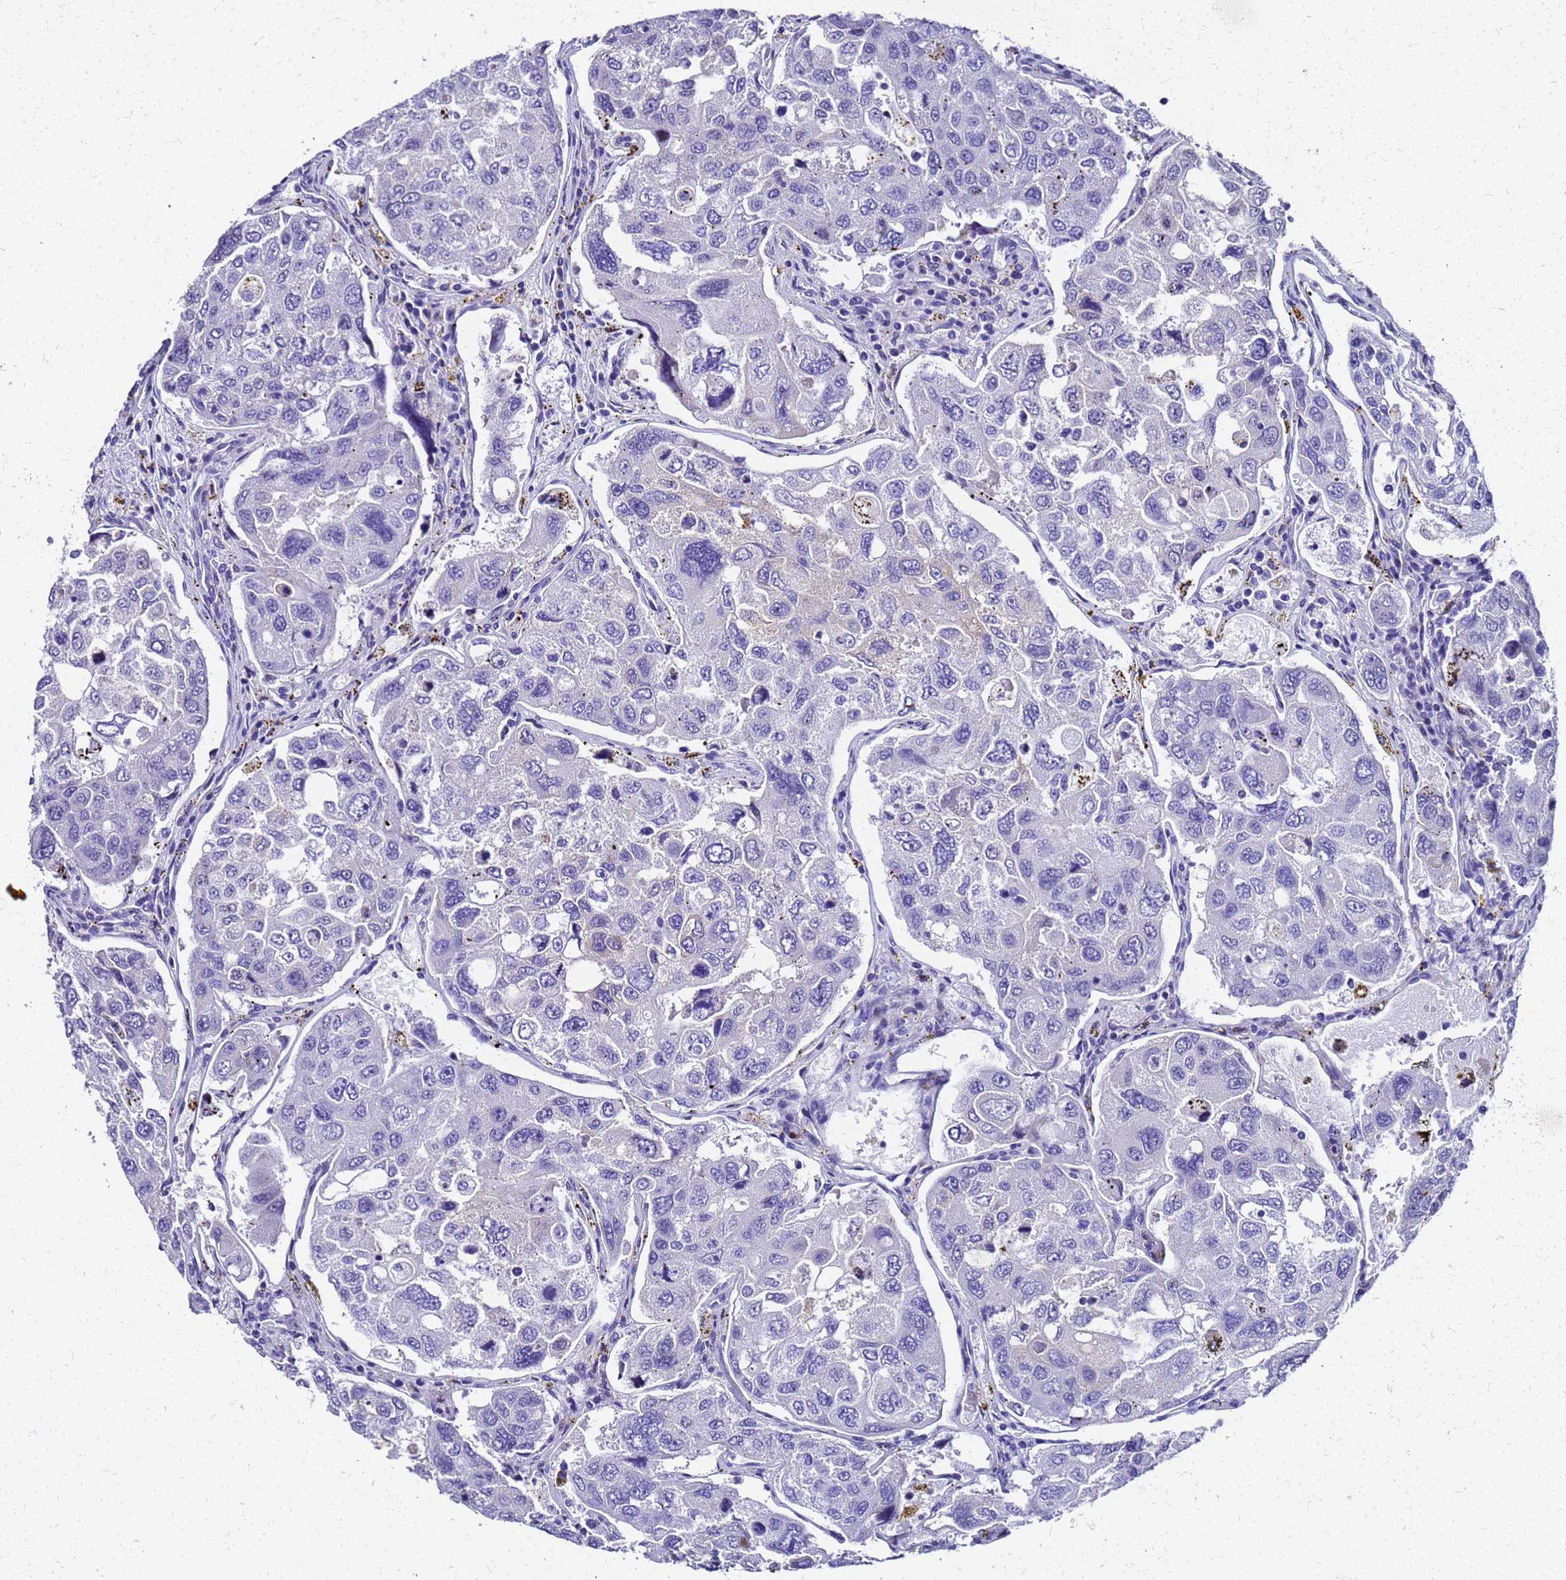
{"staining": {"intensity": "negative", "quantity": "none", "location": "none"}, "tissue": "urothelial cancer", "cell_type": "Tumor cells", "image_type": "cancer", "snomed": [{"axis": "morphology", "description": "Urothelial carcinoma, High grade"}, {"axis": "topography", "description": "Lymph node"}, {"axis": "topography", "description": "Urinary bladder"}], "caption": "High-grade urothelial carcinoma stained for a protein using IHC reveals no expression tumor cells.", "gene": "SMIM21", "patient": {"sex": "male", "age": 51}}